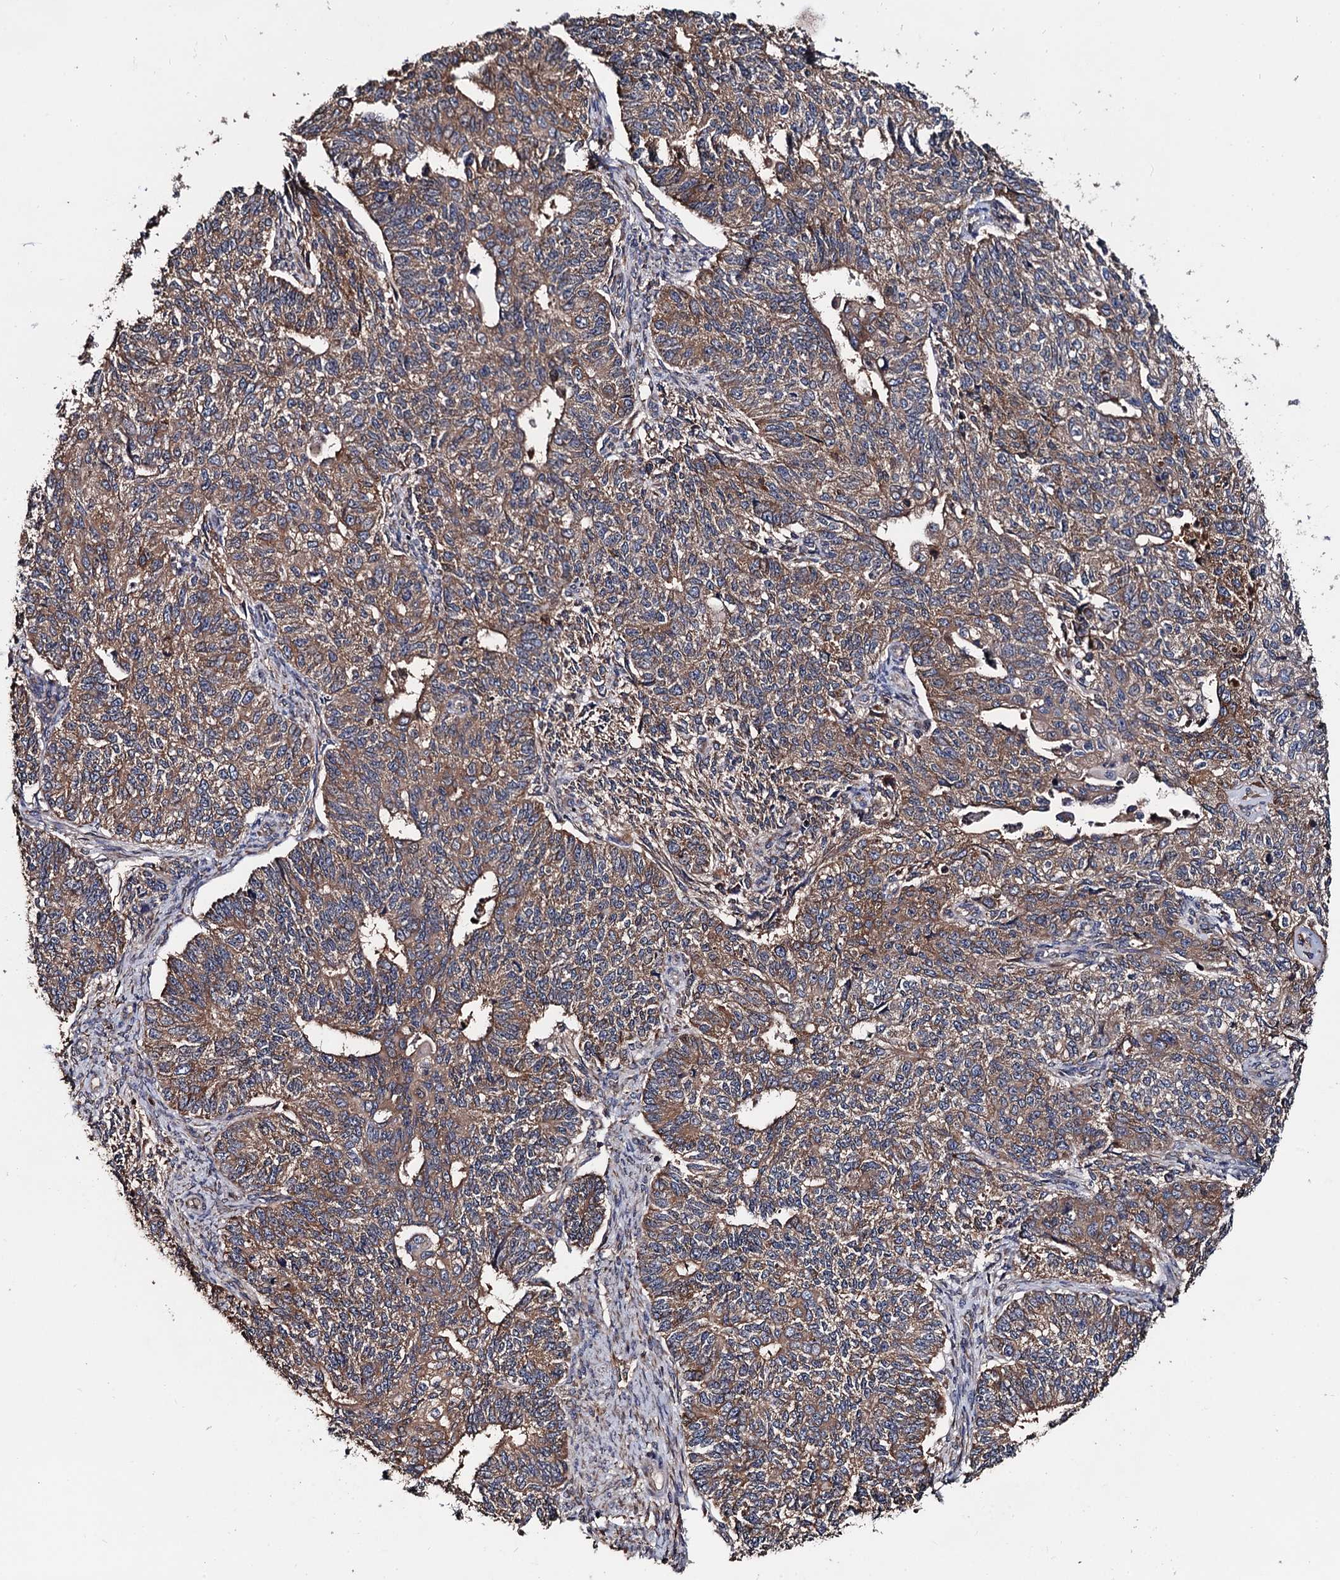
{"staining": {"intensity": "moderate", "quantity": ">75%", "location": "cytoplasmic/membranous"}, "tissue": "endometrial cancer", "cell_type": "Tumor cells", "image_type": "cancer", "snomed": [{"axis": "morphology", "description": "Adenocarcinoma, NOS"}, {"axis": "topography", "description": "Endometrium"}], "caption": "A medium amount of moderate cytoplasmic/membranous staining is identified in approximately >75% of tumor cells in adenocarcinoma (endometrial) tissue.", "gene": "RGS11", "patient": {"sex": "female", "age": 32}}